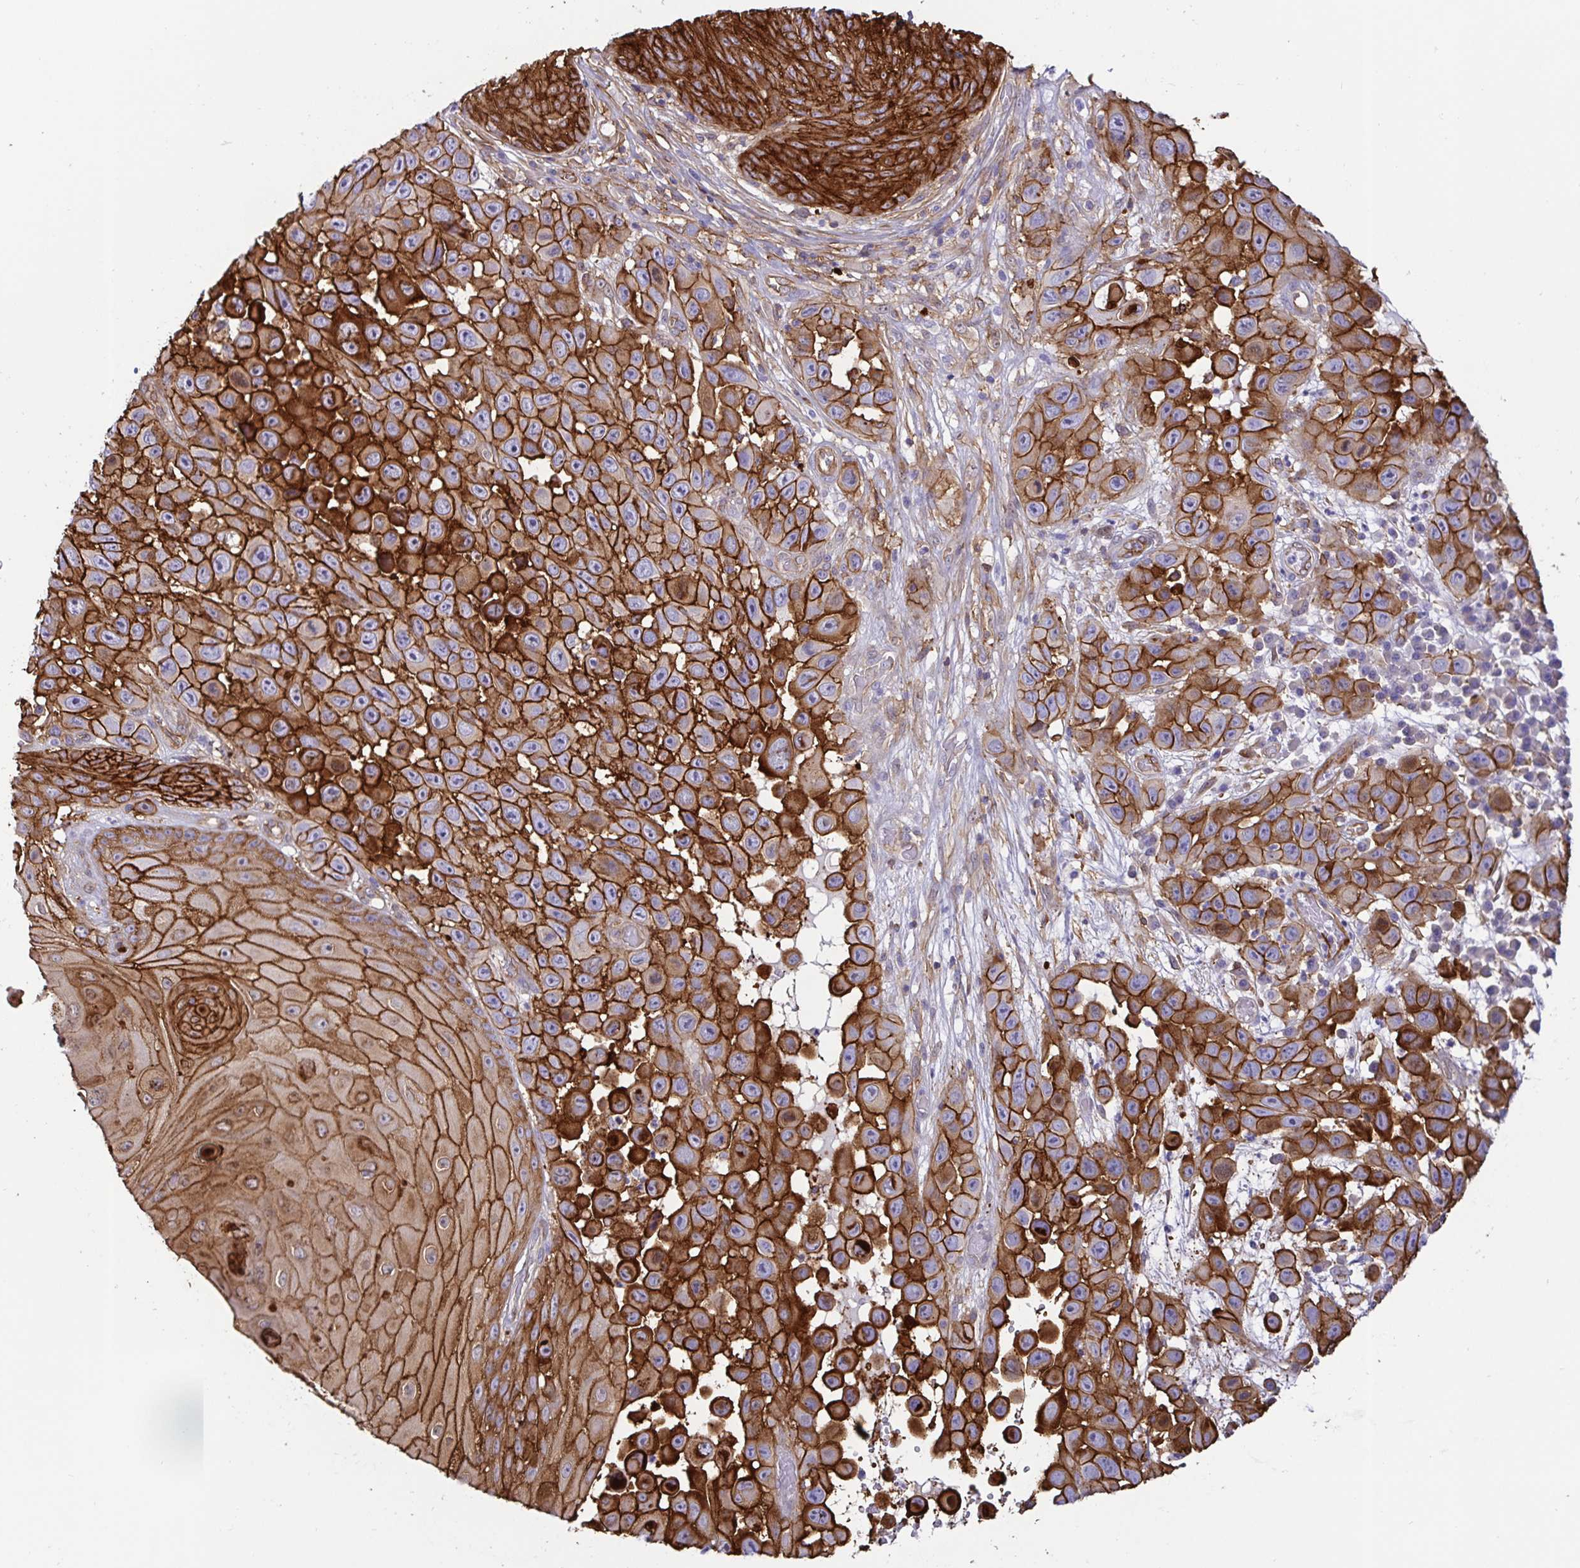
{"staining": {"intensity": "strong", "quantity": ">75%", "location": "cytoplasmic/membranous"}, "tissue": "skin cancer", "cell_type": "Tumor cells", "image_type": "cancer", "snomed": [{"axis": "morphology", "description": "Squamous cell carcinoma, NOS"}, {"axis": "topography", "description": "Skin"}], "caption": "Protein staining shows strong cytoplasmic/membranous expression in approximately >75% of tumor cells in skin cancer.", "gene": "ANXA2", "patient": {"sex": "male", "age": 81}}